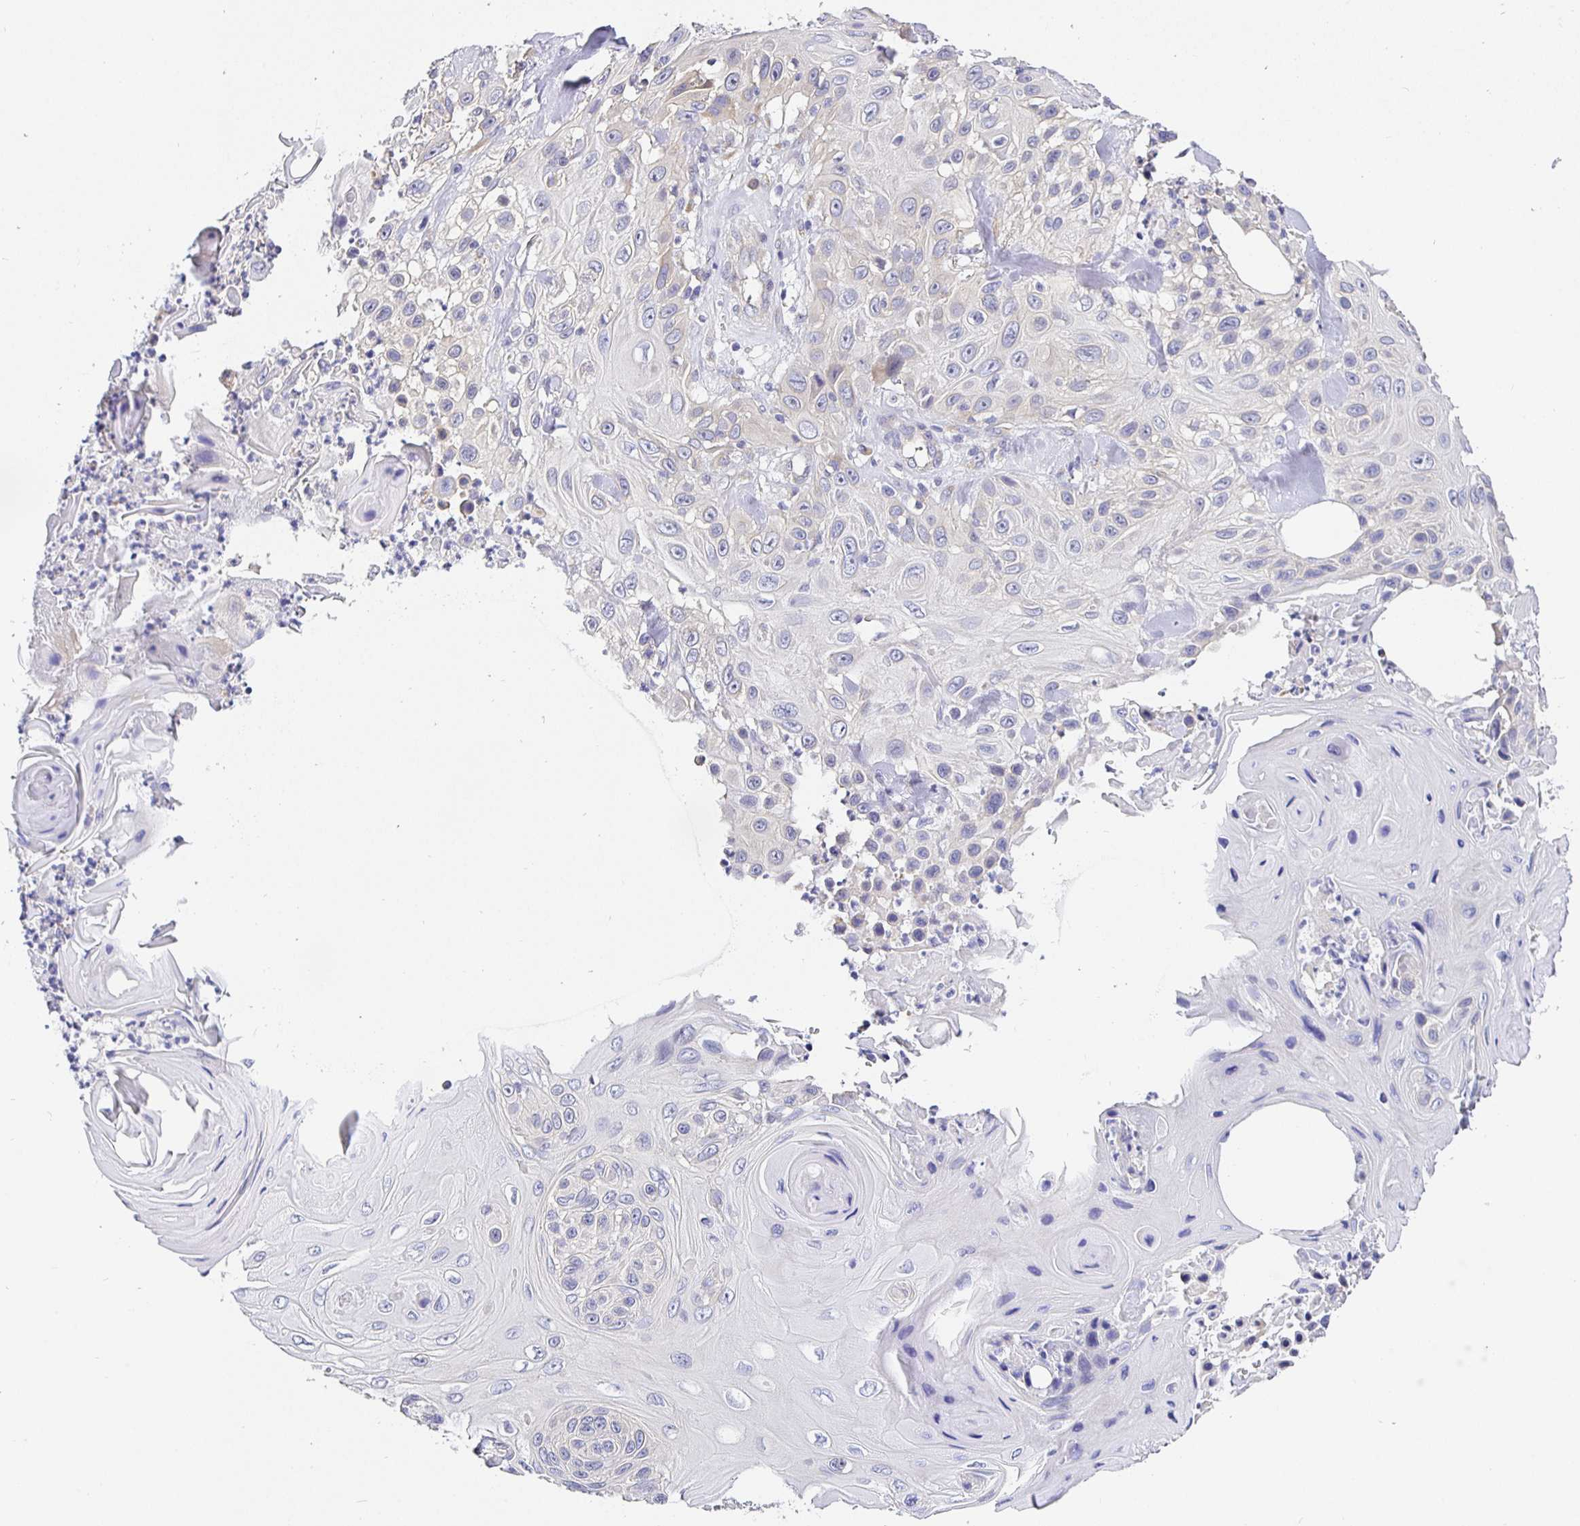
{"staining": {"intensity": "negative", "quantity": "none", "location": "none"}, "tissue": "skin cancer", "cell_type": "Tumor cells", "image_type": "cancer", "snomed": [{"axis": "morphology", "description": "Squamous cell carcinoma, NOS"}, {"axis": "topography", "description": "Skin"}], "caption": "Protein analysis of skin squamous cell carcinoma demonstrates no significant staining in tumor cells.", "gene": "OPALIN", "patient": {"sex": "male", "age": 82}}